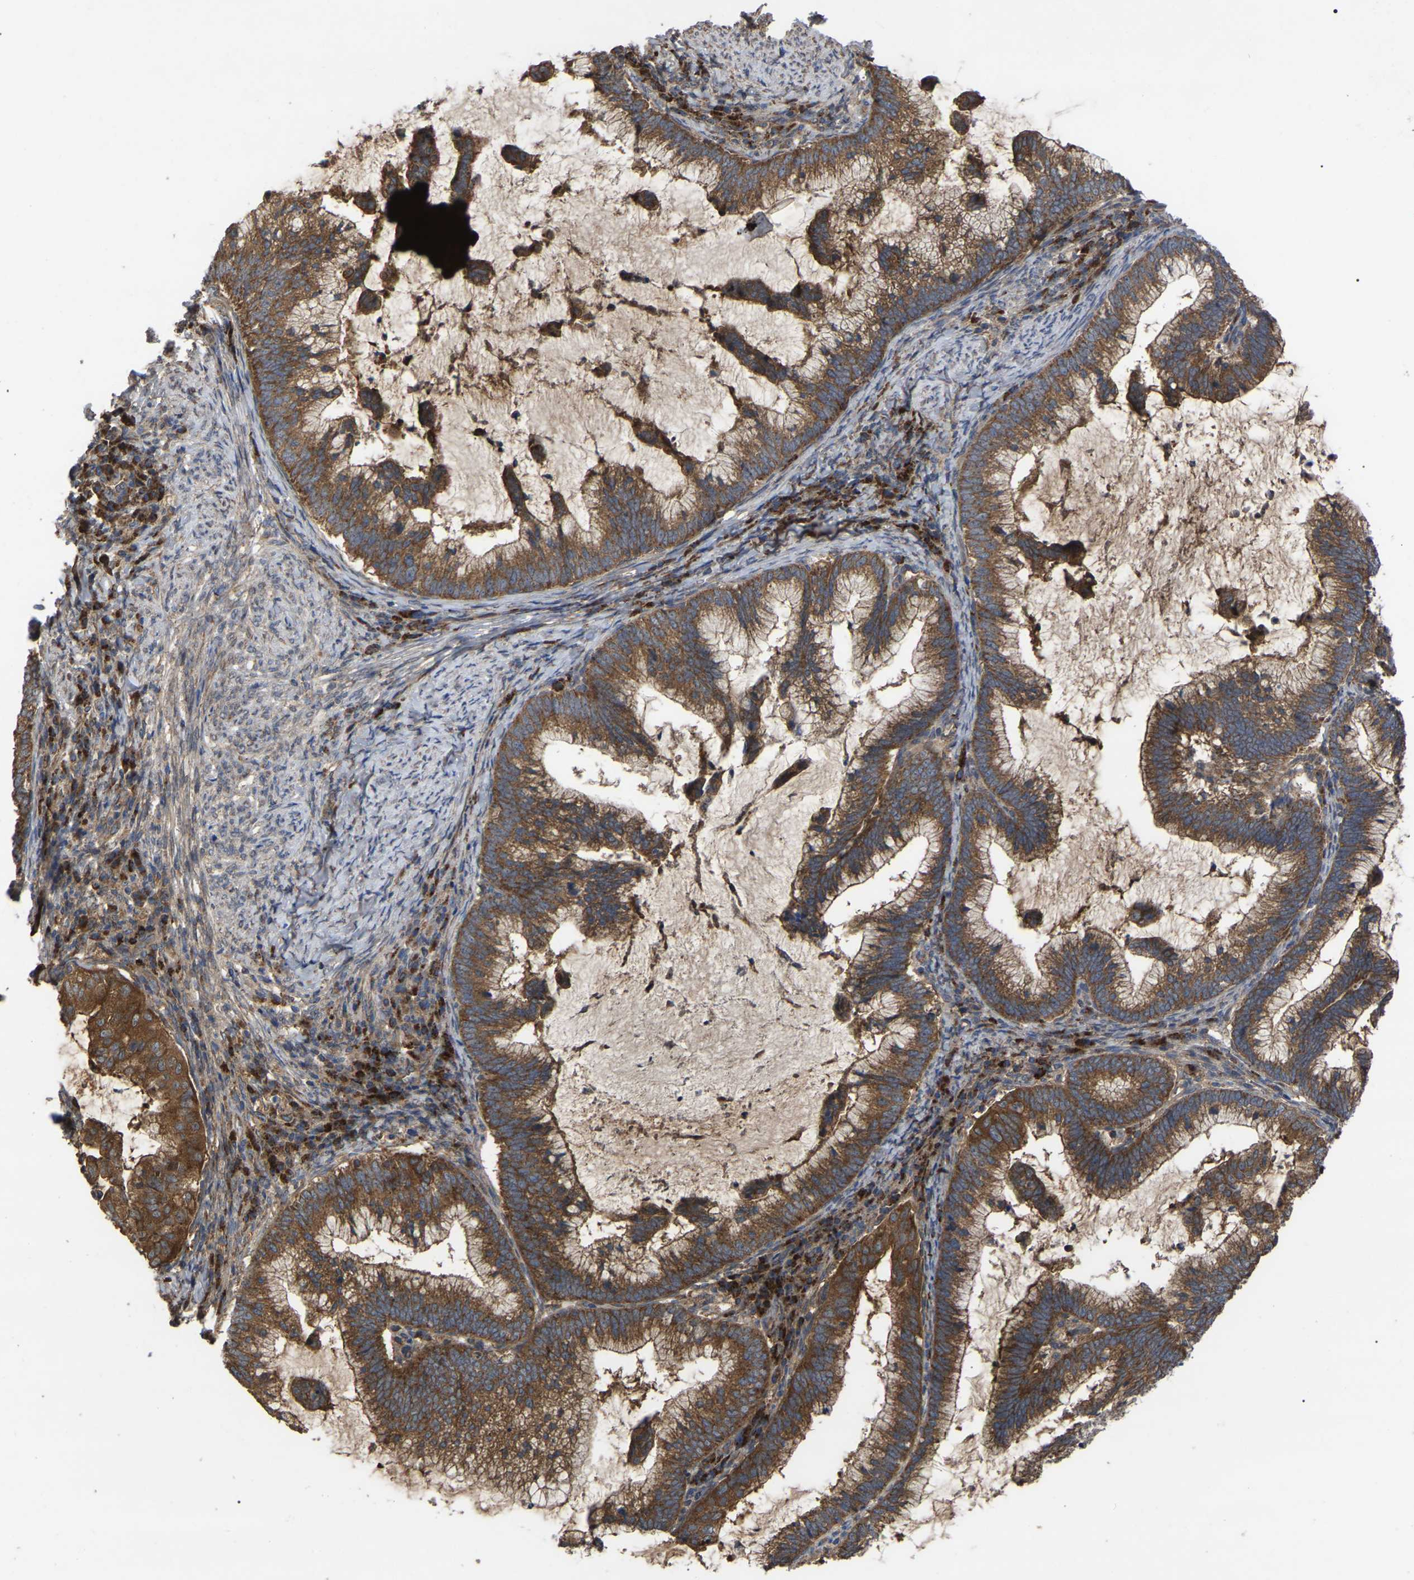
{"staining": {"intensity": "moderate", "quantity": ">75%", "location": "cytoplasmic/membranous"}, "tissue": "cervical cancer", "cell_type": "Tumor cells", "image_type": "cancer", "snomed": [{"axis": "morphology", "description": "Adenocarcinoma, NOS"}, {"axis": "topography", "description": "Cervix"}], "caption": "A micrograph of adenocarcinoma (cervical) stained for a protein exhibits moderate cytoplasmic/membranous brown staining in tumor cells.", "gene": "GCC1", "patient": {"sex": "female", "age": 36}}